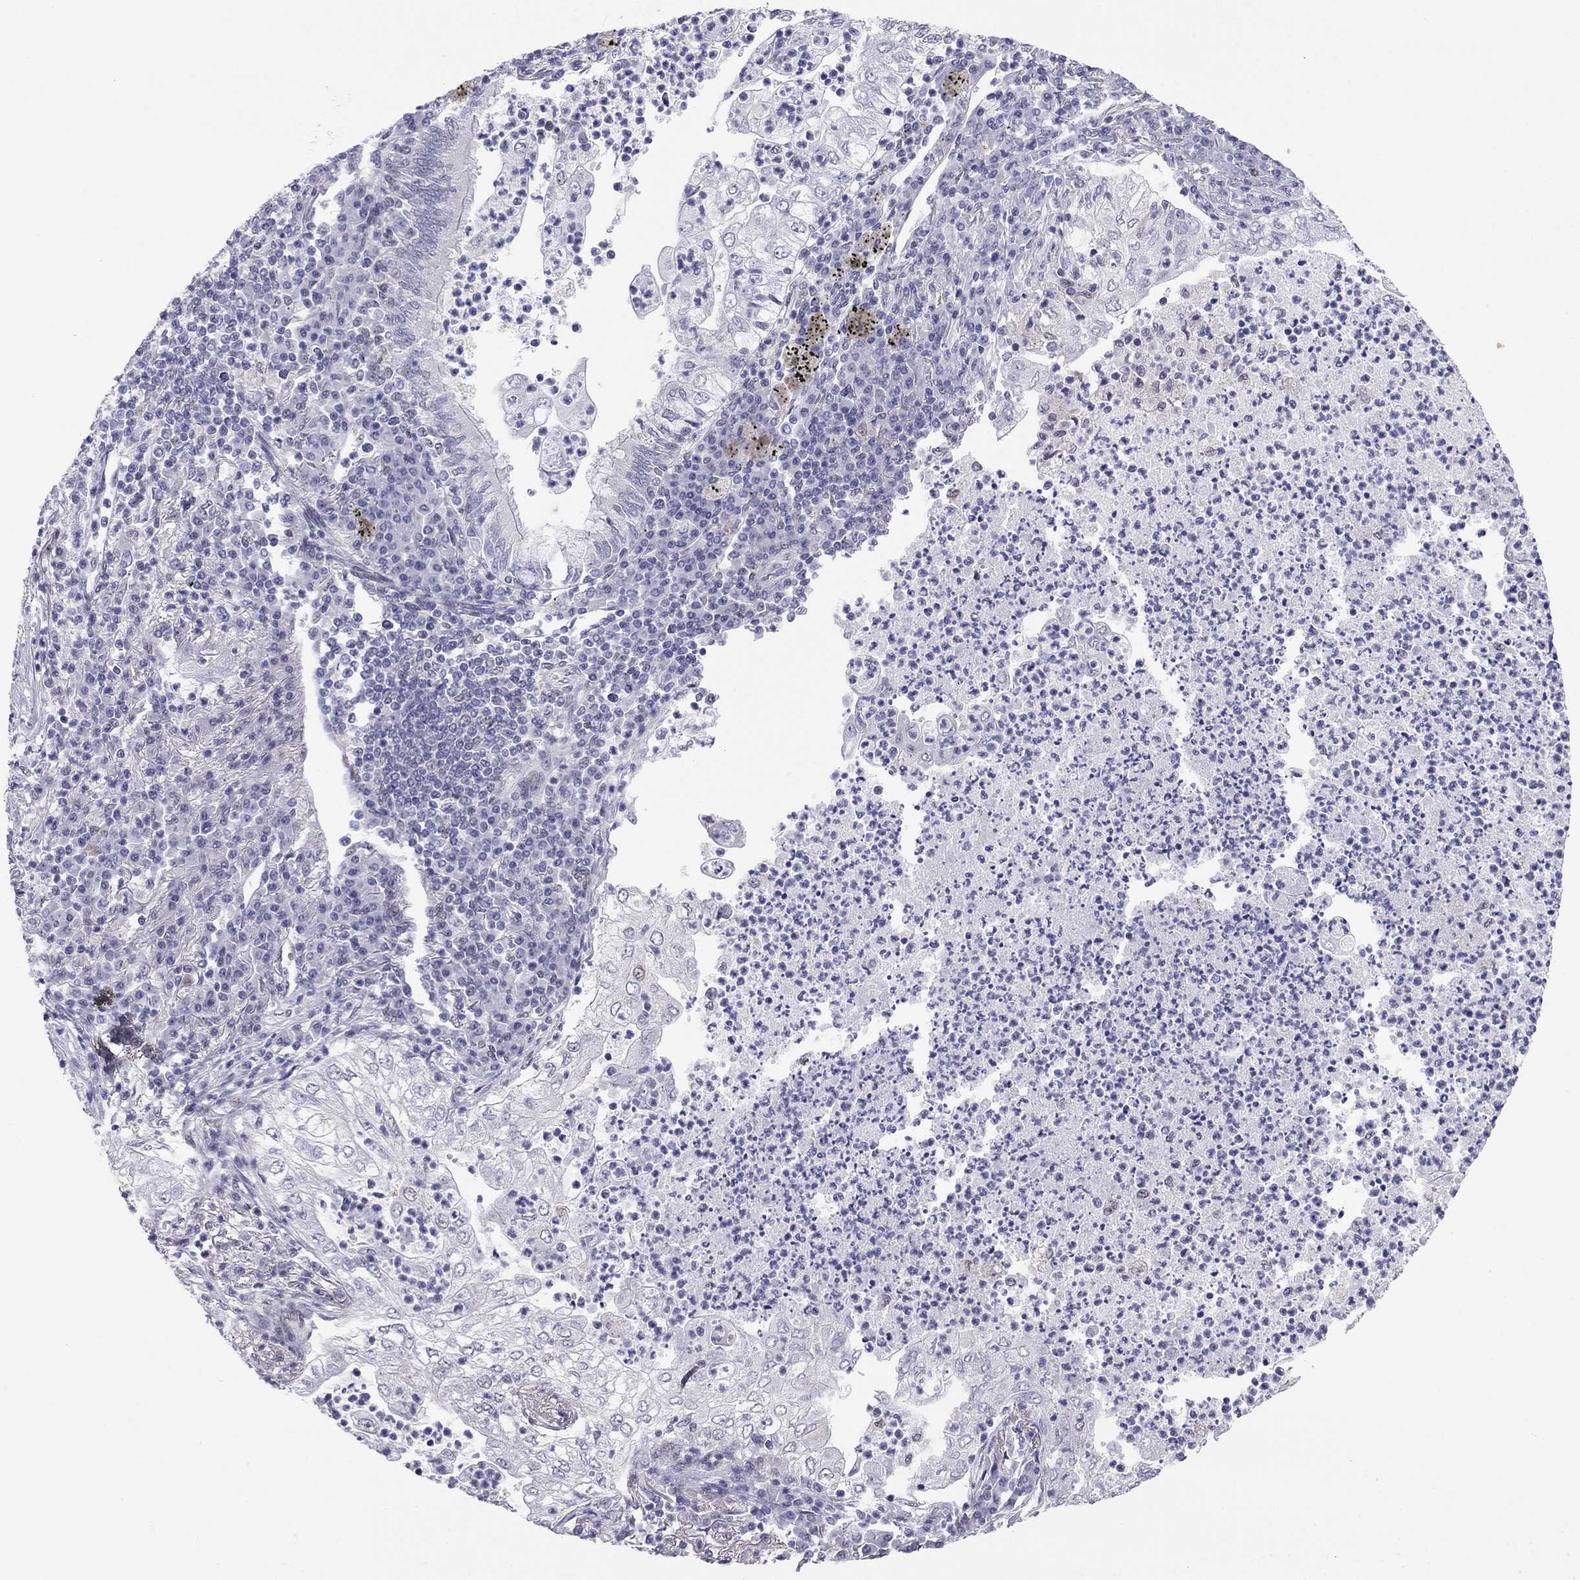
{"staining": {"intensity": "negative", "quantity": "none", "location": "none"}, "tissue": "lung cancer", "cell_type": "Tumor cells", "image_type": "cancer", "snomed": [{"axis": "morphology", "description": "Adenocarcinoma, NOS"}, {"axis": "topography", "description": "Lung"}], "caption": "The IHC histopathology image has no significant staining in tumor cells of lung cancer (adenocarcinoma) tissue.", "gene": "DOT1L", "patient": {"sex": "female", "age": 73}}